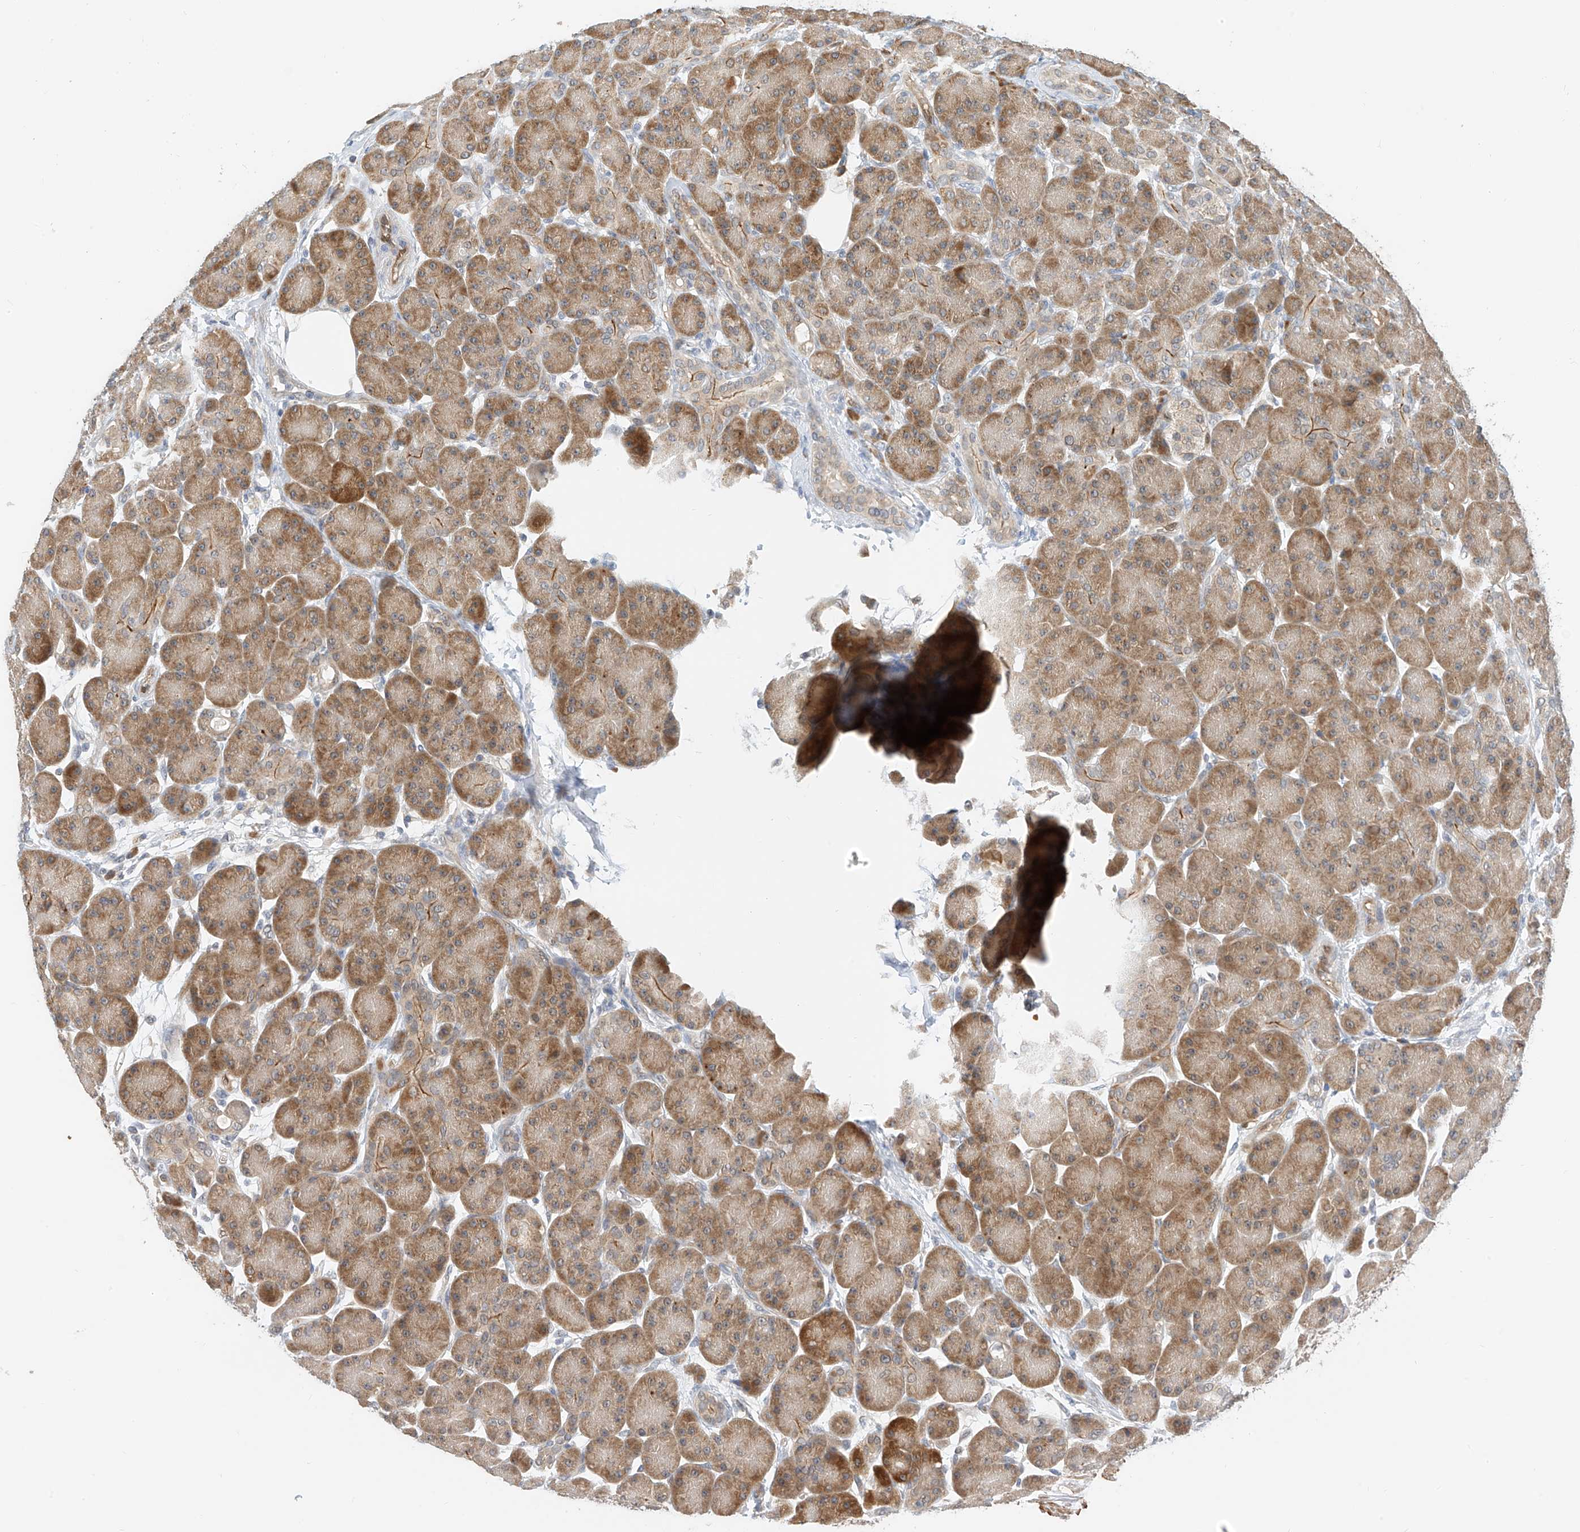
{"staining": {"intensity": "moderate", "quantity": ">75%", "location": "cytoplasmic/membranous"}, "tissue": "pancreas", "cell_type": "Exocrine glandular cells", "image_type": "normal", "snomed": [{"axis": "morphology", "description": "Normal tissue, NOS"}, {"axis": "topography", "description": "Pancreas"}], "caption": "Moderate cytoplasmic/membranous positivity is identified in approximately >75% of exocrine glandular cells in unremarkable pancreas.", "gene": "PPA2", "patient": {"sex": "male", "age": 63}}